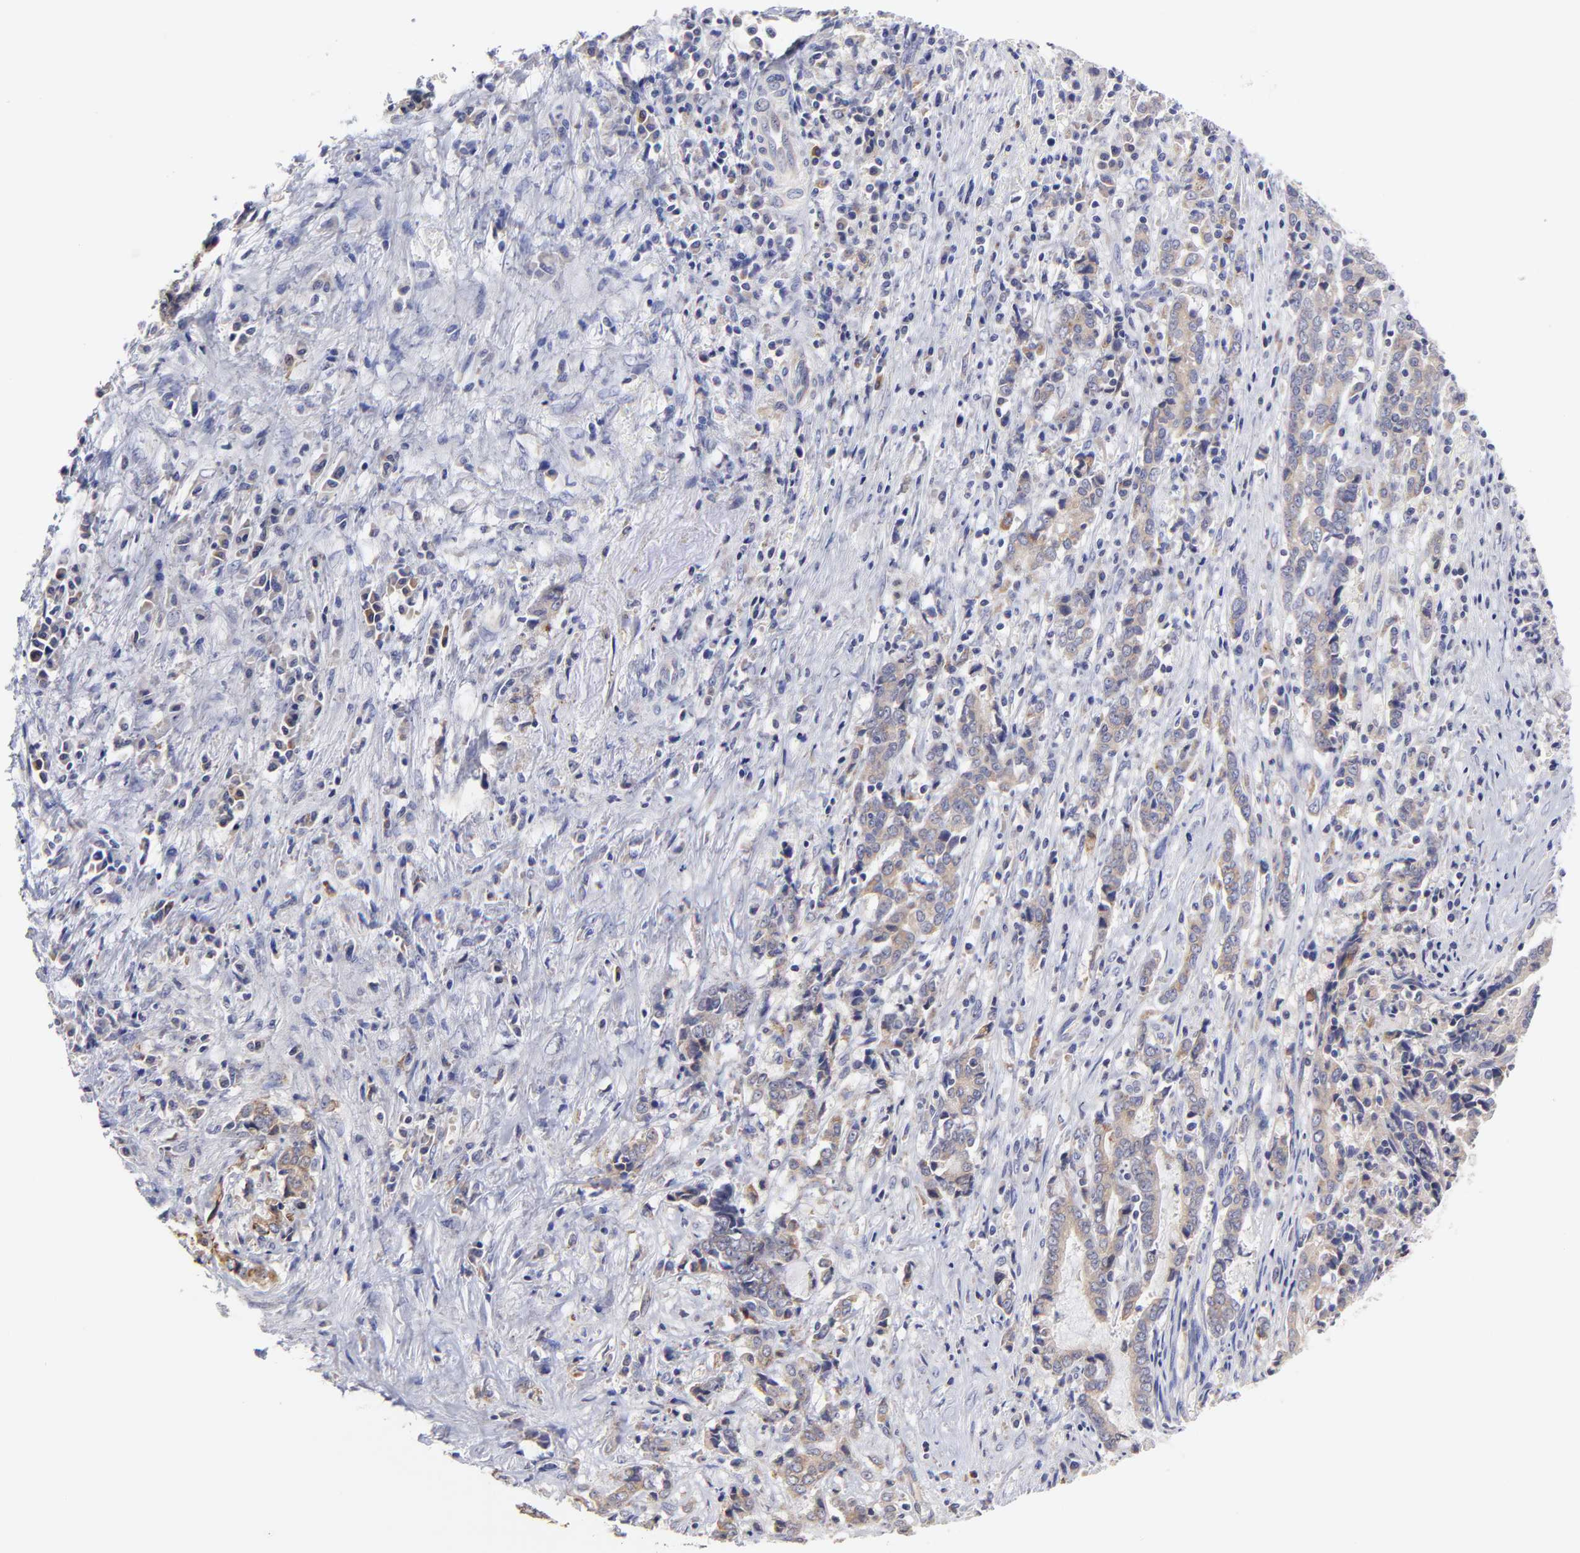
{"staining": {"intensity": "weak", "quantity": ">75%", "location": "cytoplasmic/membranous"}, "tissue": "liver cancer", "cell_type": "Tumor cells", "image_type": "cancer", "snomed": [{"axis": "morphology", "description": "Cholangiocarcinoma"}, {"axis": "topography", "description": "Liver"}], "caption": "Liver cancer stained with a protein marker shows weak staining in tumor cells.", "gene": "GCSAM", "patient": {"sex": "male", "age": 57}}